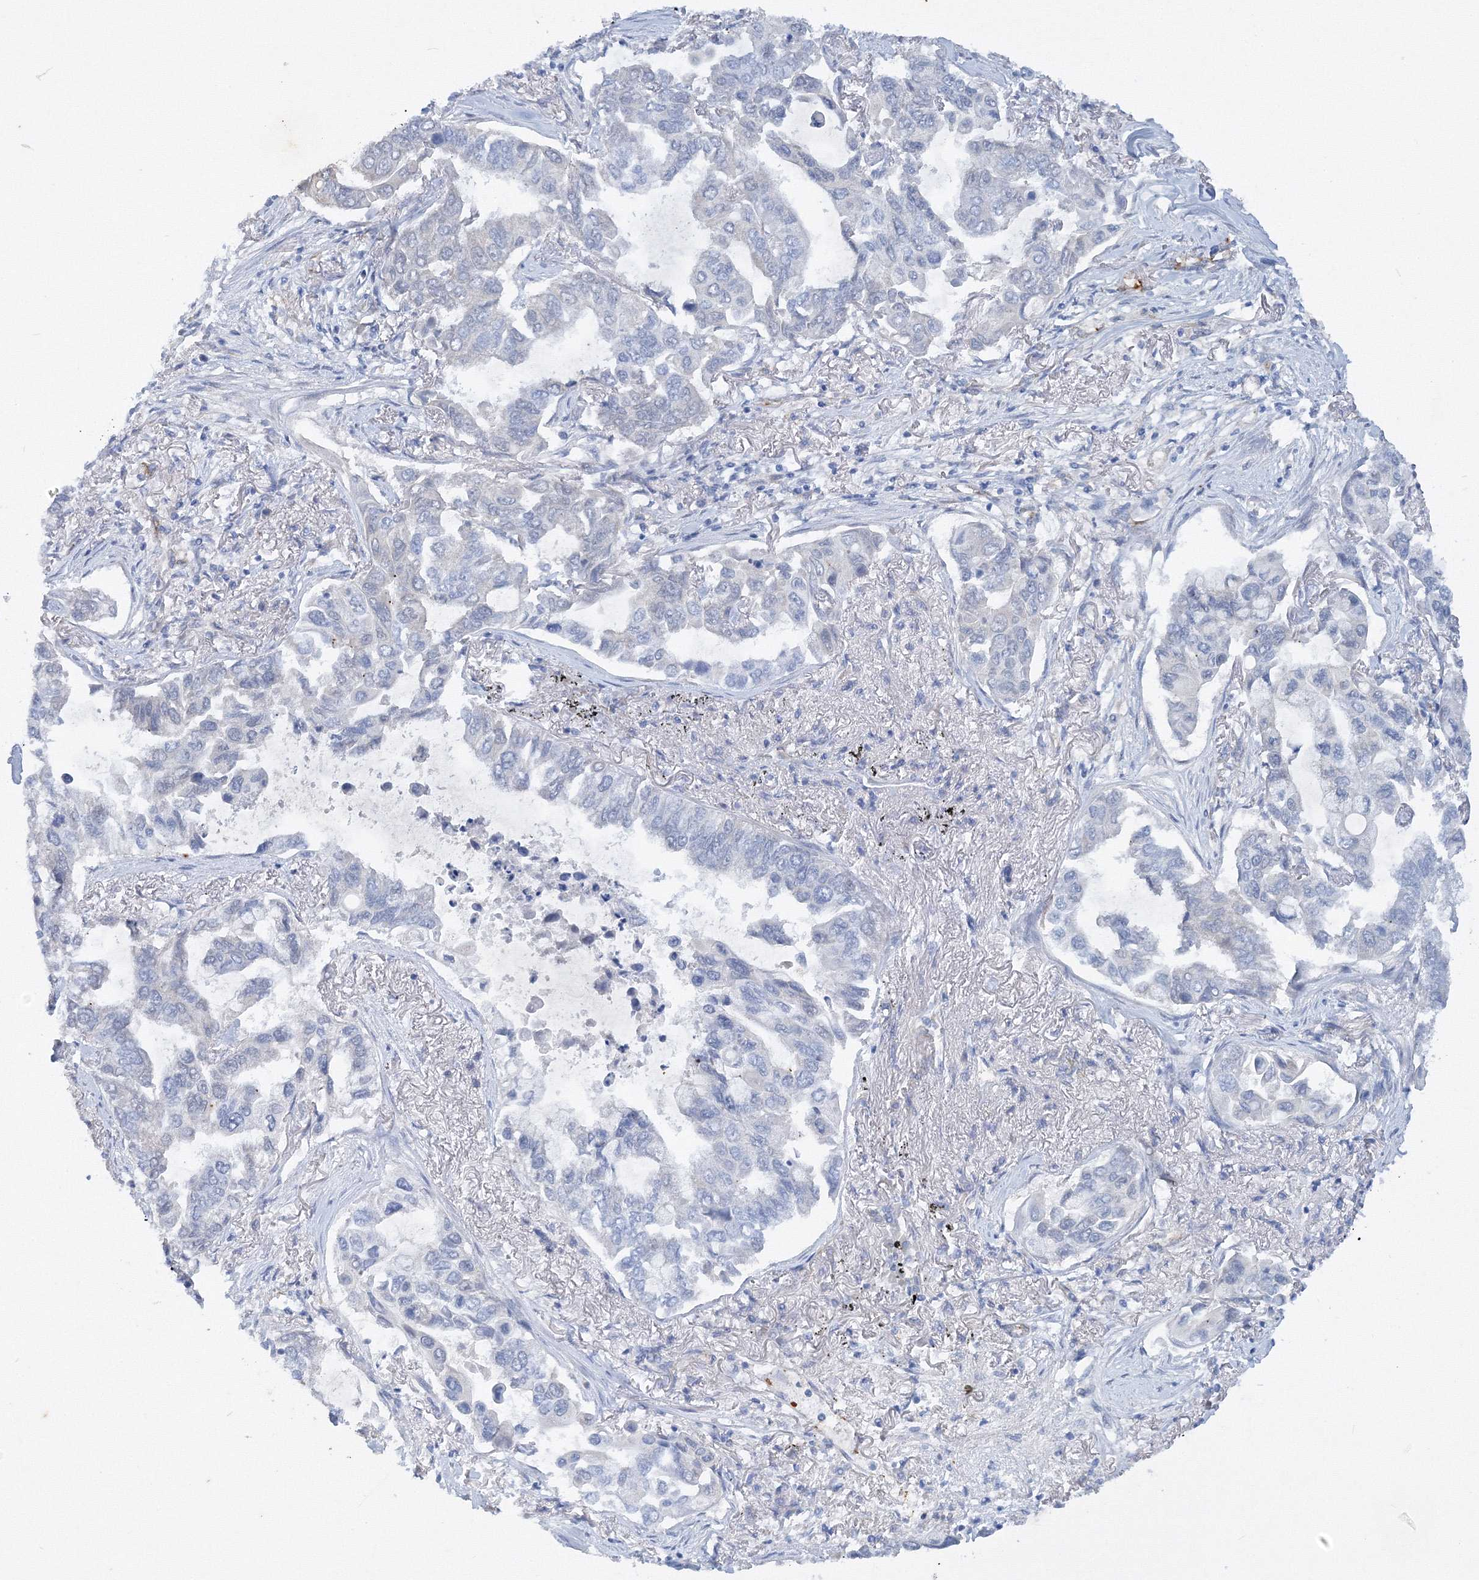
{"staining": {"intensity": "negative", "quantity": "none", "location": "none"}, "tissue": "lung cancer", "cell_type": "Tumor cells", "image_type": "cancer", "snomed": [{"axis": "morphology", "description": "Adenocarcinoma, NOS"}, {"axis": "topography", "description": "Lung"}], "caption": "This is a micrograph of IHC staining of adenocarcinoma (lung), which shows no staining in tumor cells.", "gene": "TANC1", "patient": {"sex": "male", "age": 64}}